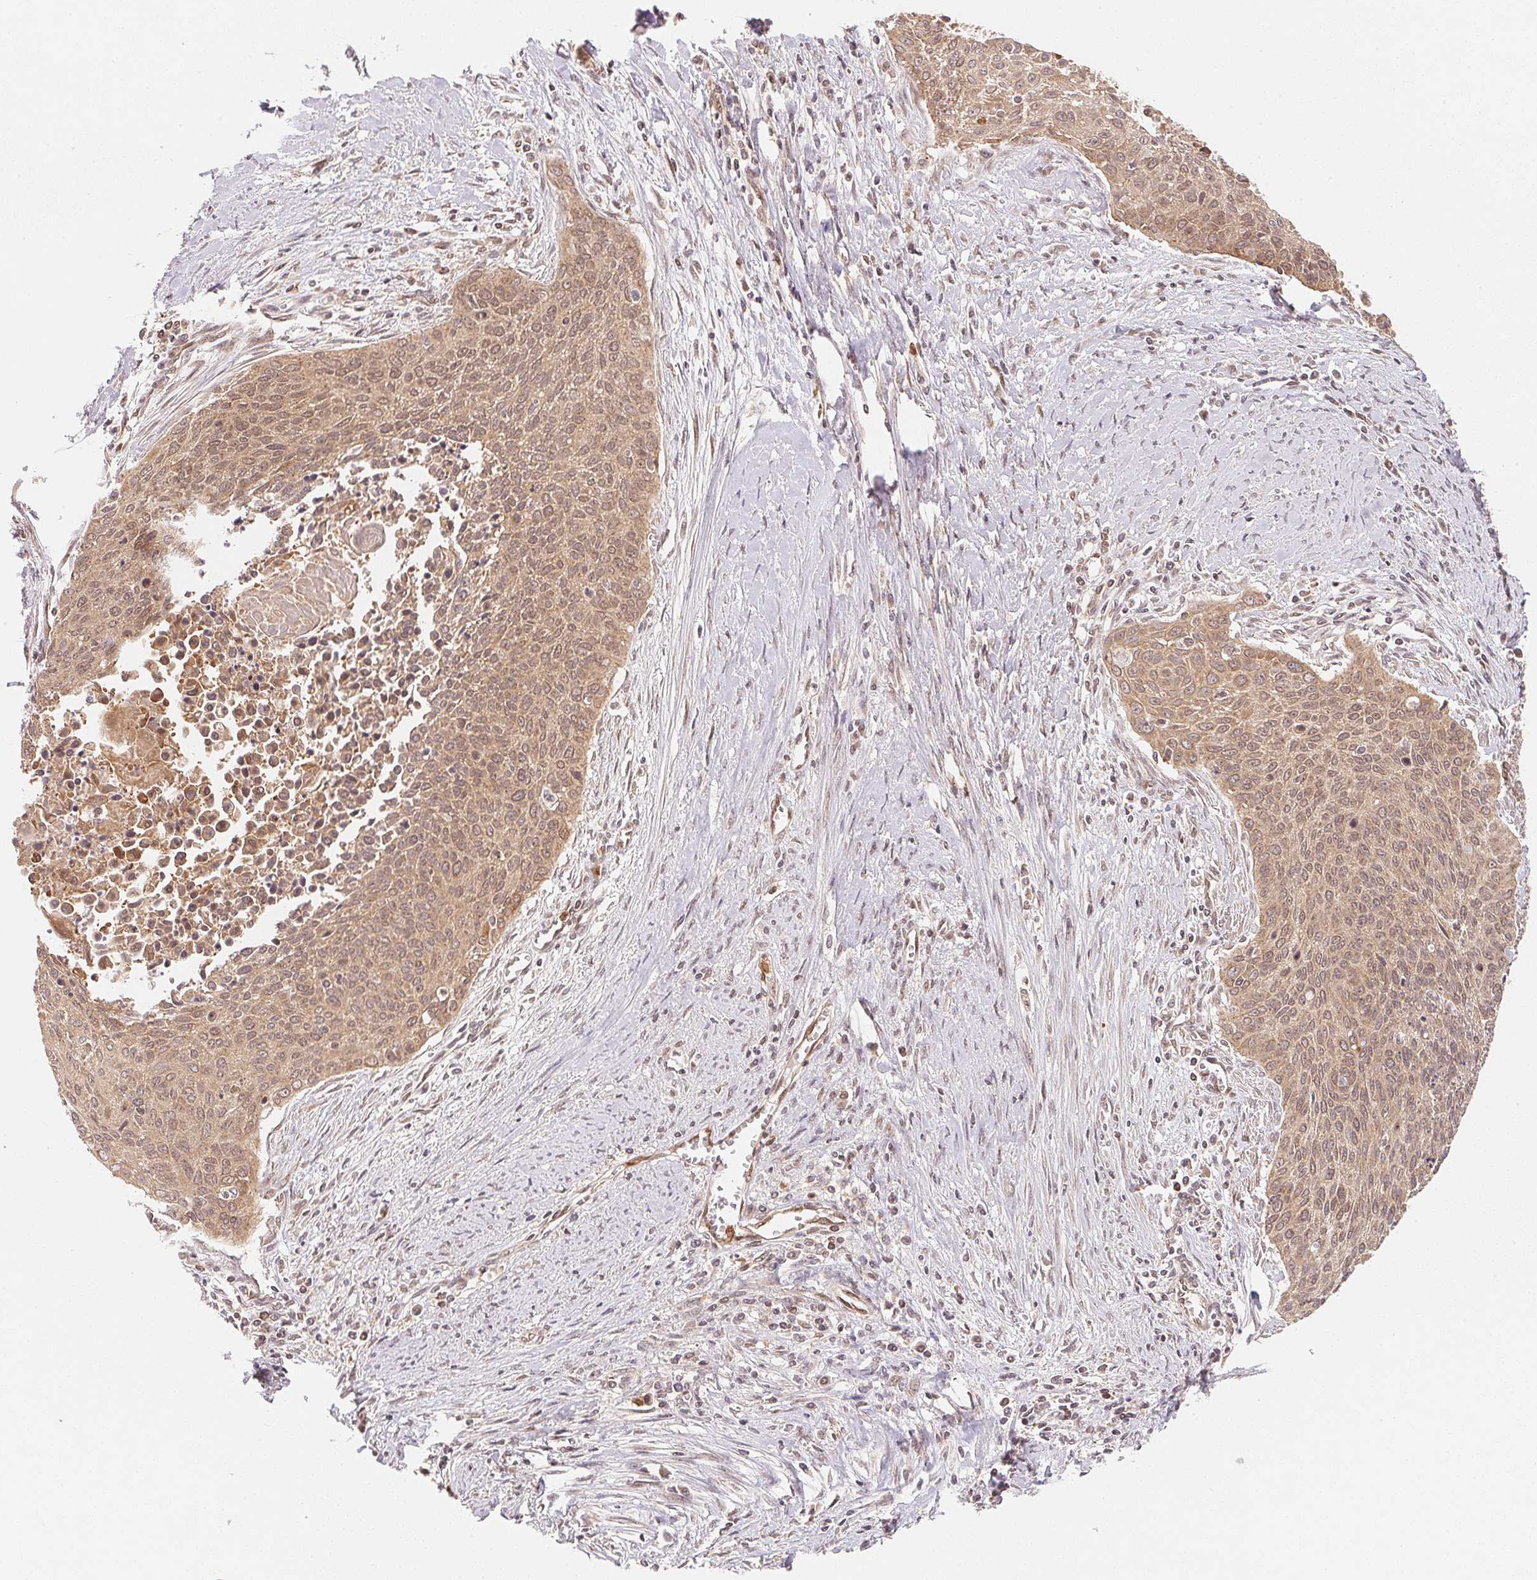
{"staining": {"intensity": "moderate", "quantity": ">75%", "location": "cytoplasmic/membranous,nuclear"}, "tissue": "cervical cancer", "cell_type": "Tumor cells", "image_type": "cancer", "snomed": [{"axis": "morphology", "description": "Squamous cell carcinoma, NOS"}, {"axis": "topography", "description": "Cervix"}], "caption": "Human cervical cancer stained with a protein marker displays moderate staining in tumor cells.", "gene": "CCDC102B", "patient": {"sex": "female", "age": 55}}